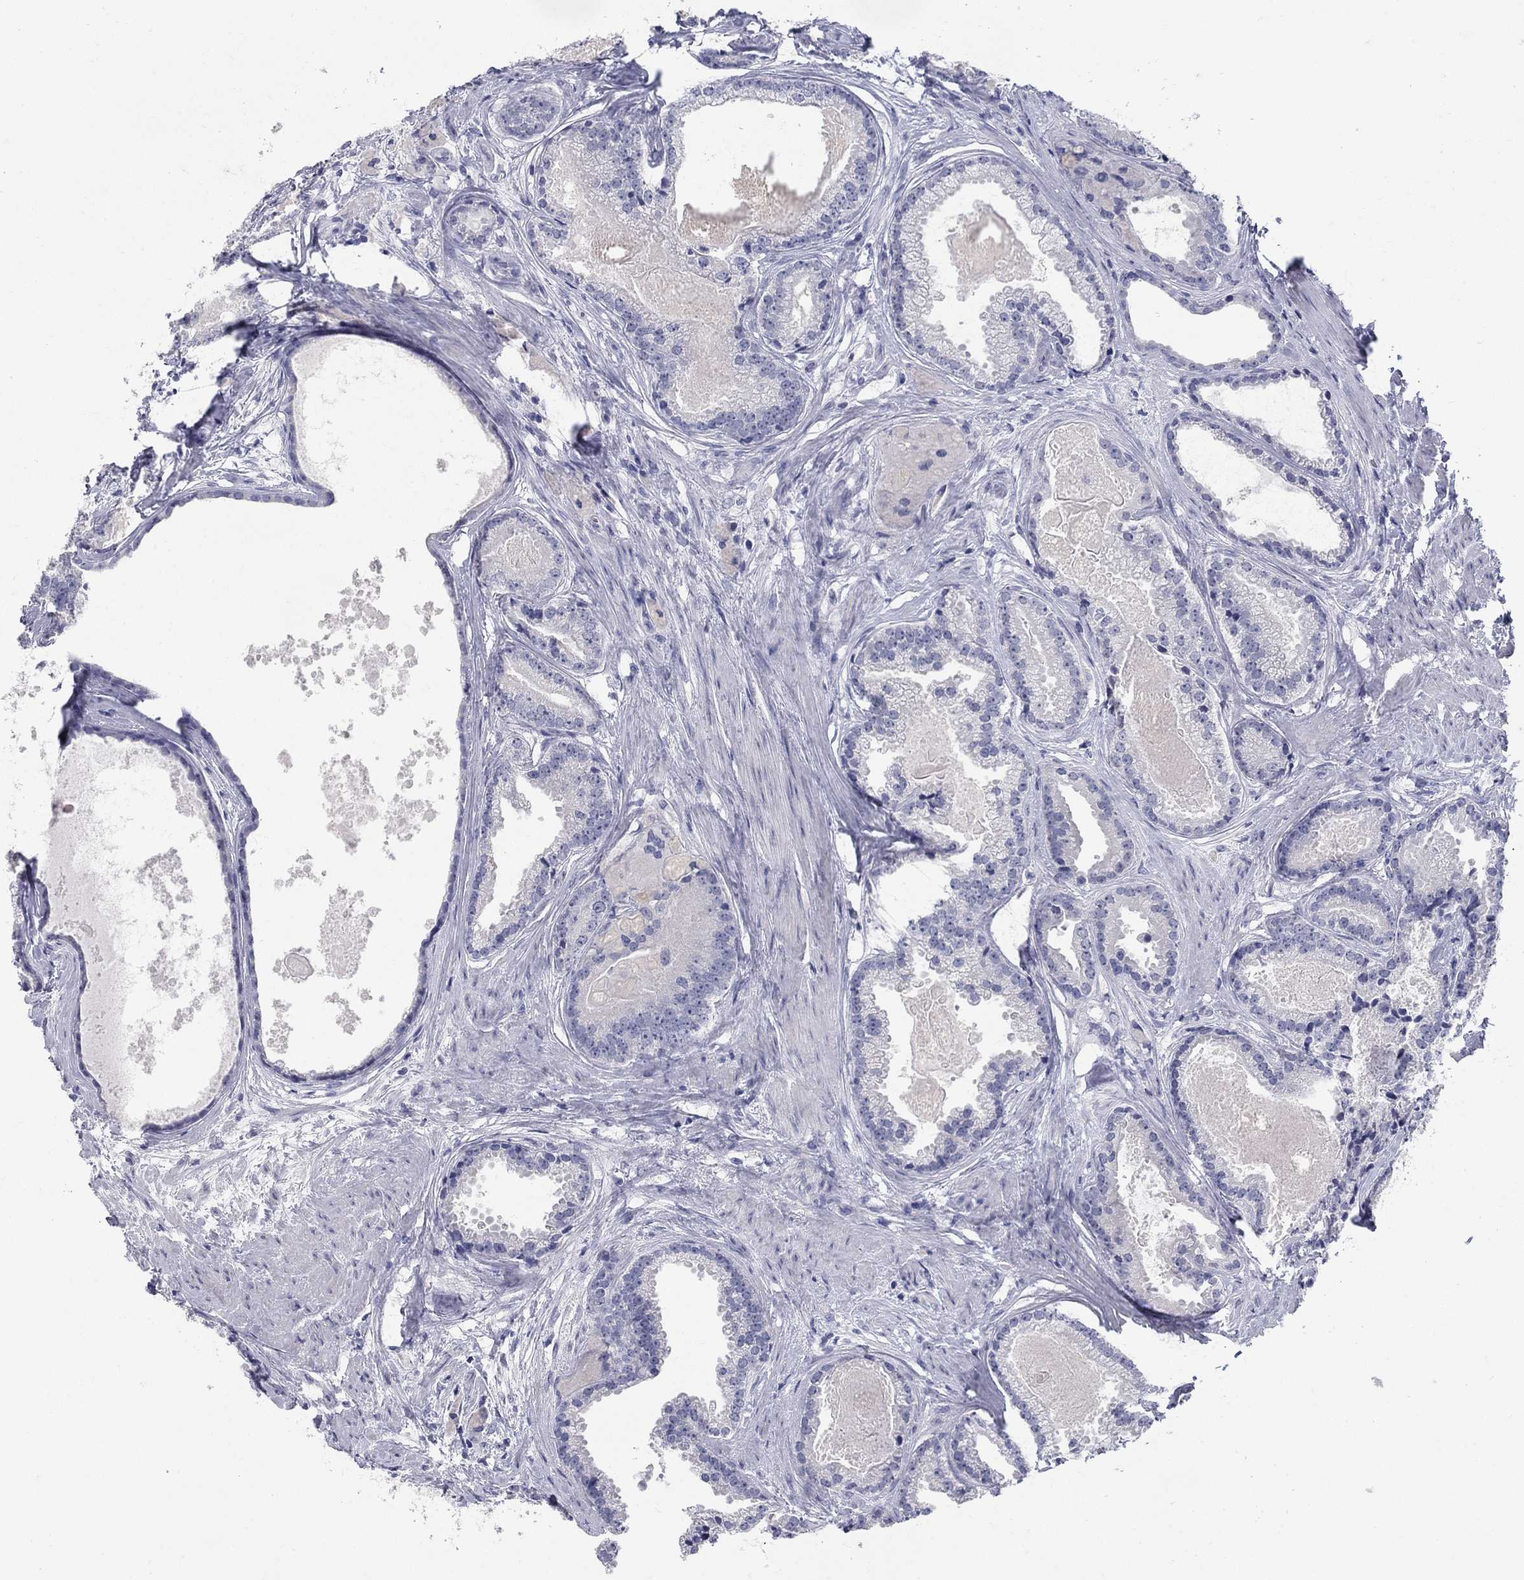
{"staining": {"intensity": "negative", "quantity": "none", "location": "none"}, "tissue": "prostate cancer", "cell_type": "Tumor cells", "image_type": "cancer", "snomed": [{"axis": "morphology", "description": "Adenocarcinoma, NOS"}, {"axis": "morphology", "description": "Adenocarcinoma, High grade"}, {"axis": "topography", "description": "Prostate"}], "caption": "Tumor cells show no significant expression in prostate cancer (high-grade adenocarcinoma).", "gene": "ELAVL4", "patient": {"sex": "male", "age": 64}}